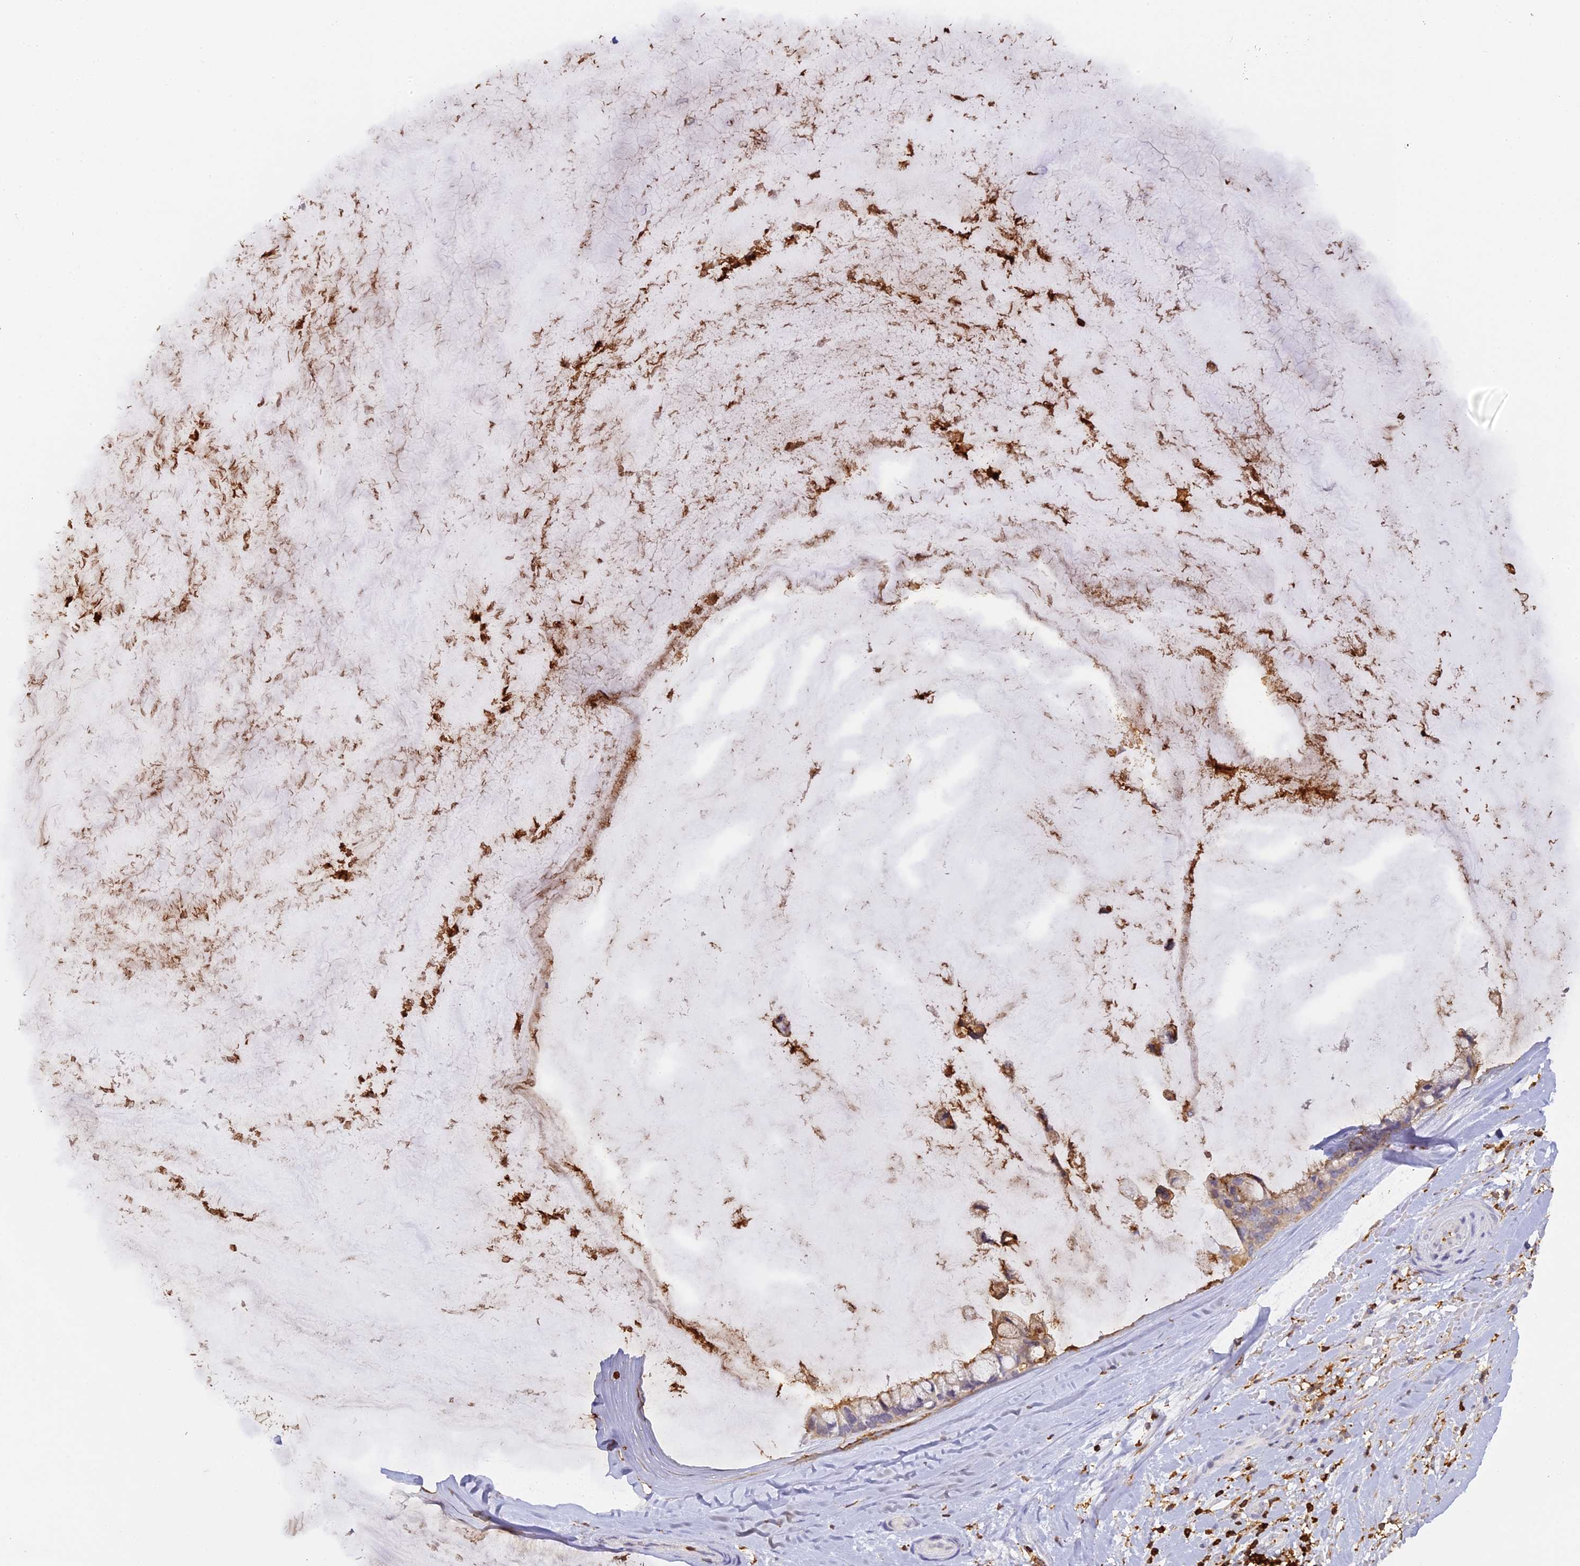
{"staining": {"intensity": "moderate", "quantity": "25%-75%", "location": "cytoplasmic/membranous"}, "tissue": "ovarian cancer", "cell_type": "Tumor cells", "image_type": "cancer", "snomed": [{"axis": "morphology", "description": "Cystadenocarcinoma, mucinous, NOS"}, {"axis": "topography", "description": "Ovary"}], "caption": "Immunohistochemical staining of ovarian mucinous cystadenocarcinoma shows moderate cytoplasmic/membranous protein positivity in approximately 25%-75% of tumor cells.", "gene": "FYB1", "patient": {"sex": "female", "age": 39}}